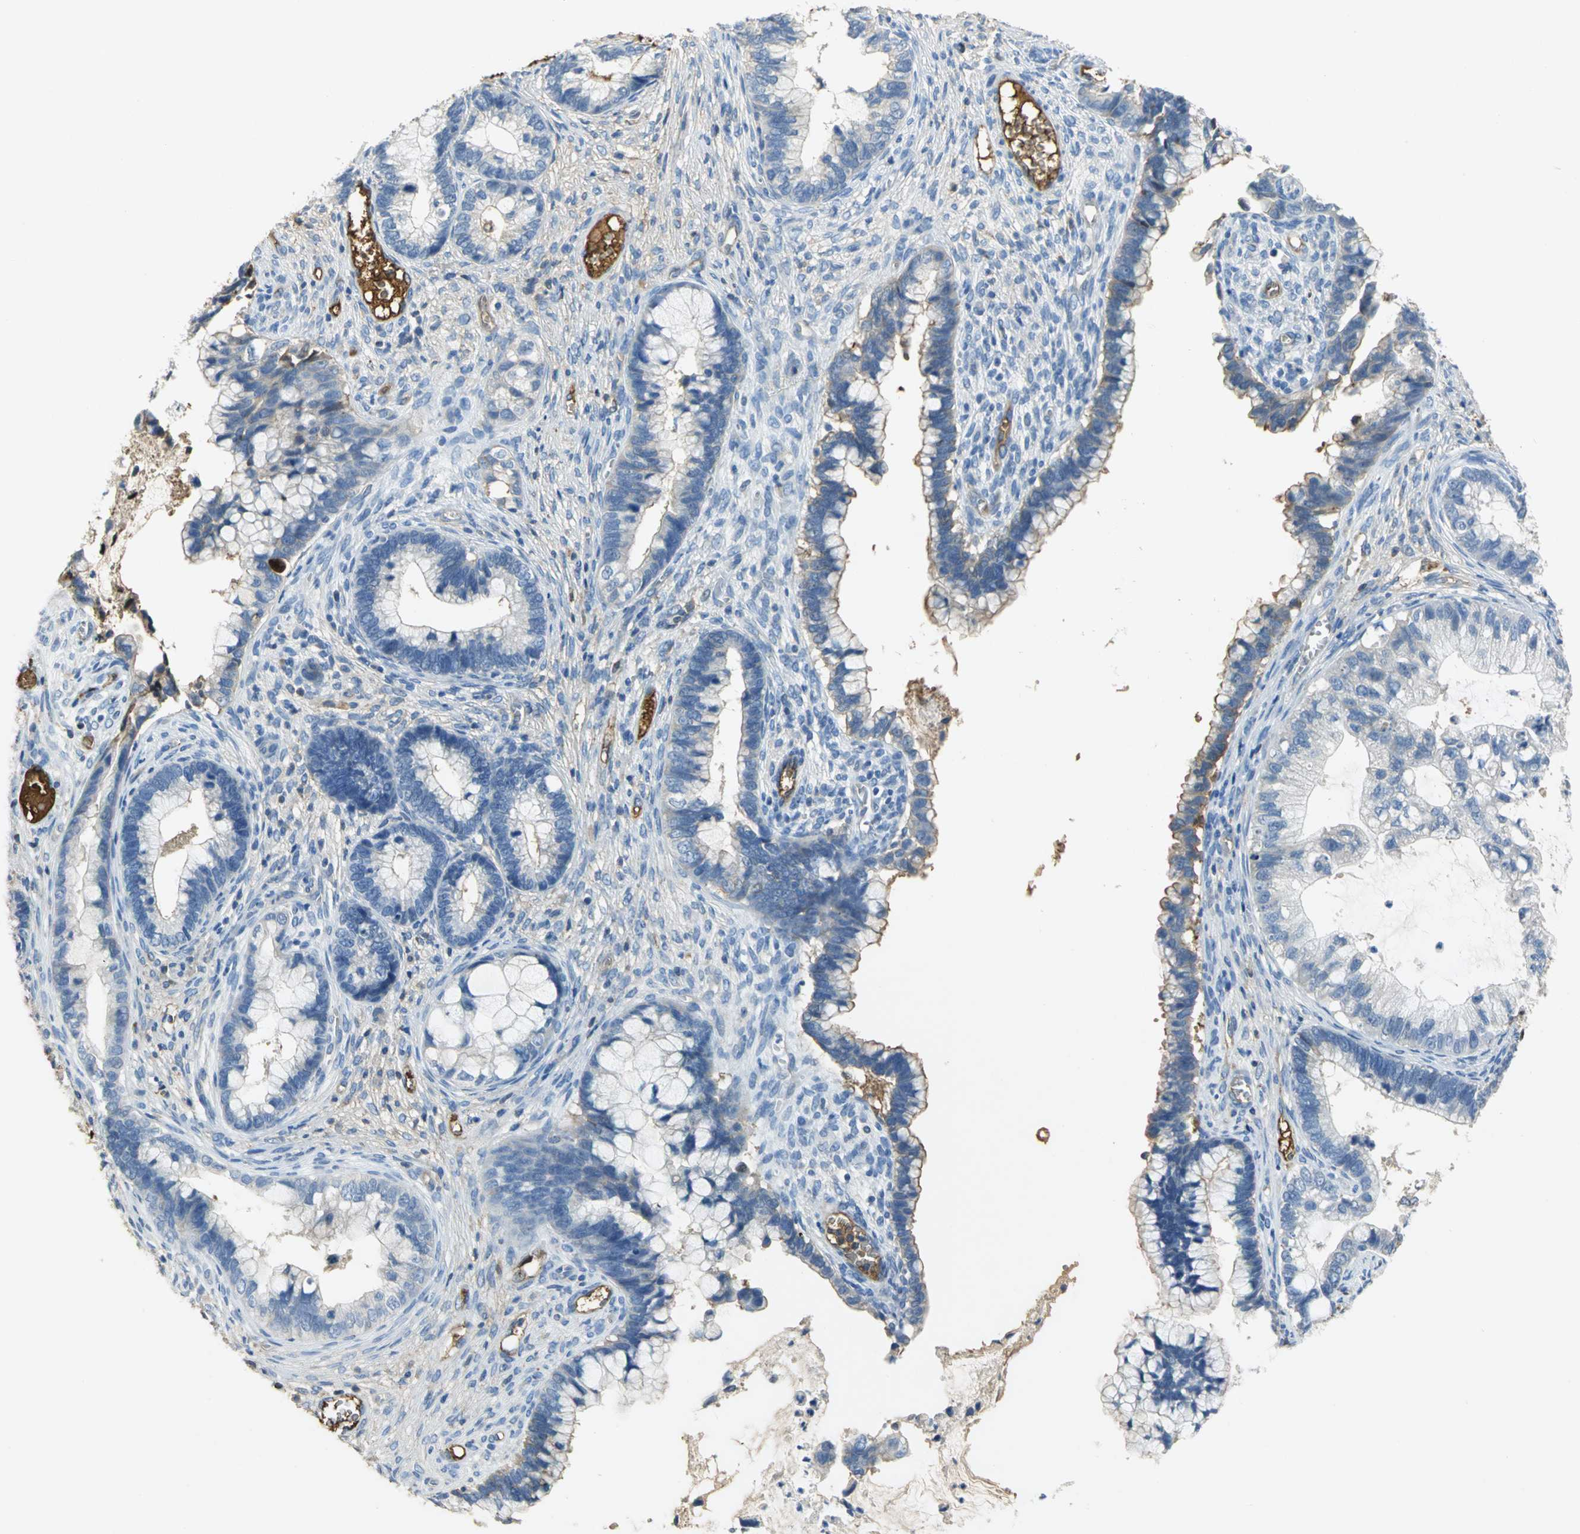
{"staining": {"intensity": "weak", "quantity": "25%-75%", "location": "cytoplasmic/membranous"}, "tissue": "cervical cancer", "cell_type": "Tumor cells", "image_type": "cancer", "snomed": [{"axis": "morphology", "description": "Adenocarcinoma, NOS"}, {"axis": "topography", "description": "Cervix"}], "caption": "Protein analysis of cervical cancer tissue exhibits weak cytoplasmic/membranous staining in approximately 25%-75% of tumor cells.", "gene": "GYG2", "patient": {"sex": "female", "age": 44}}